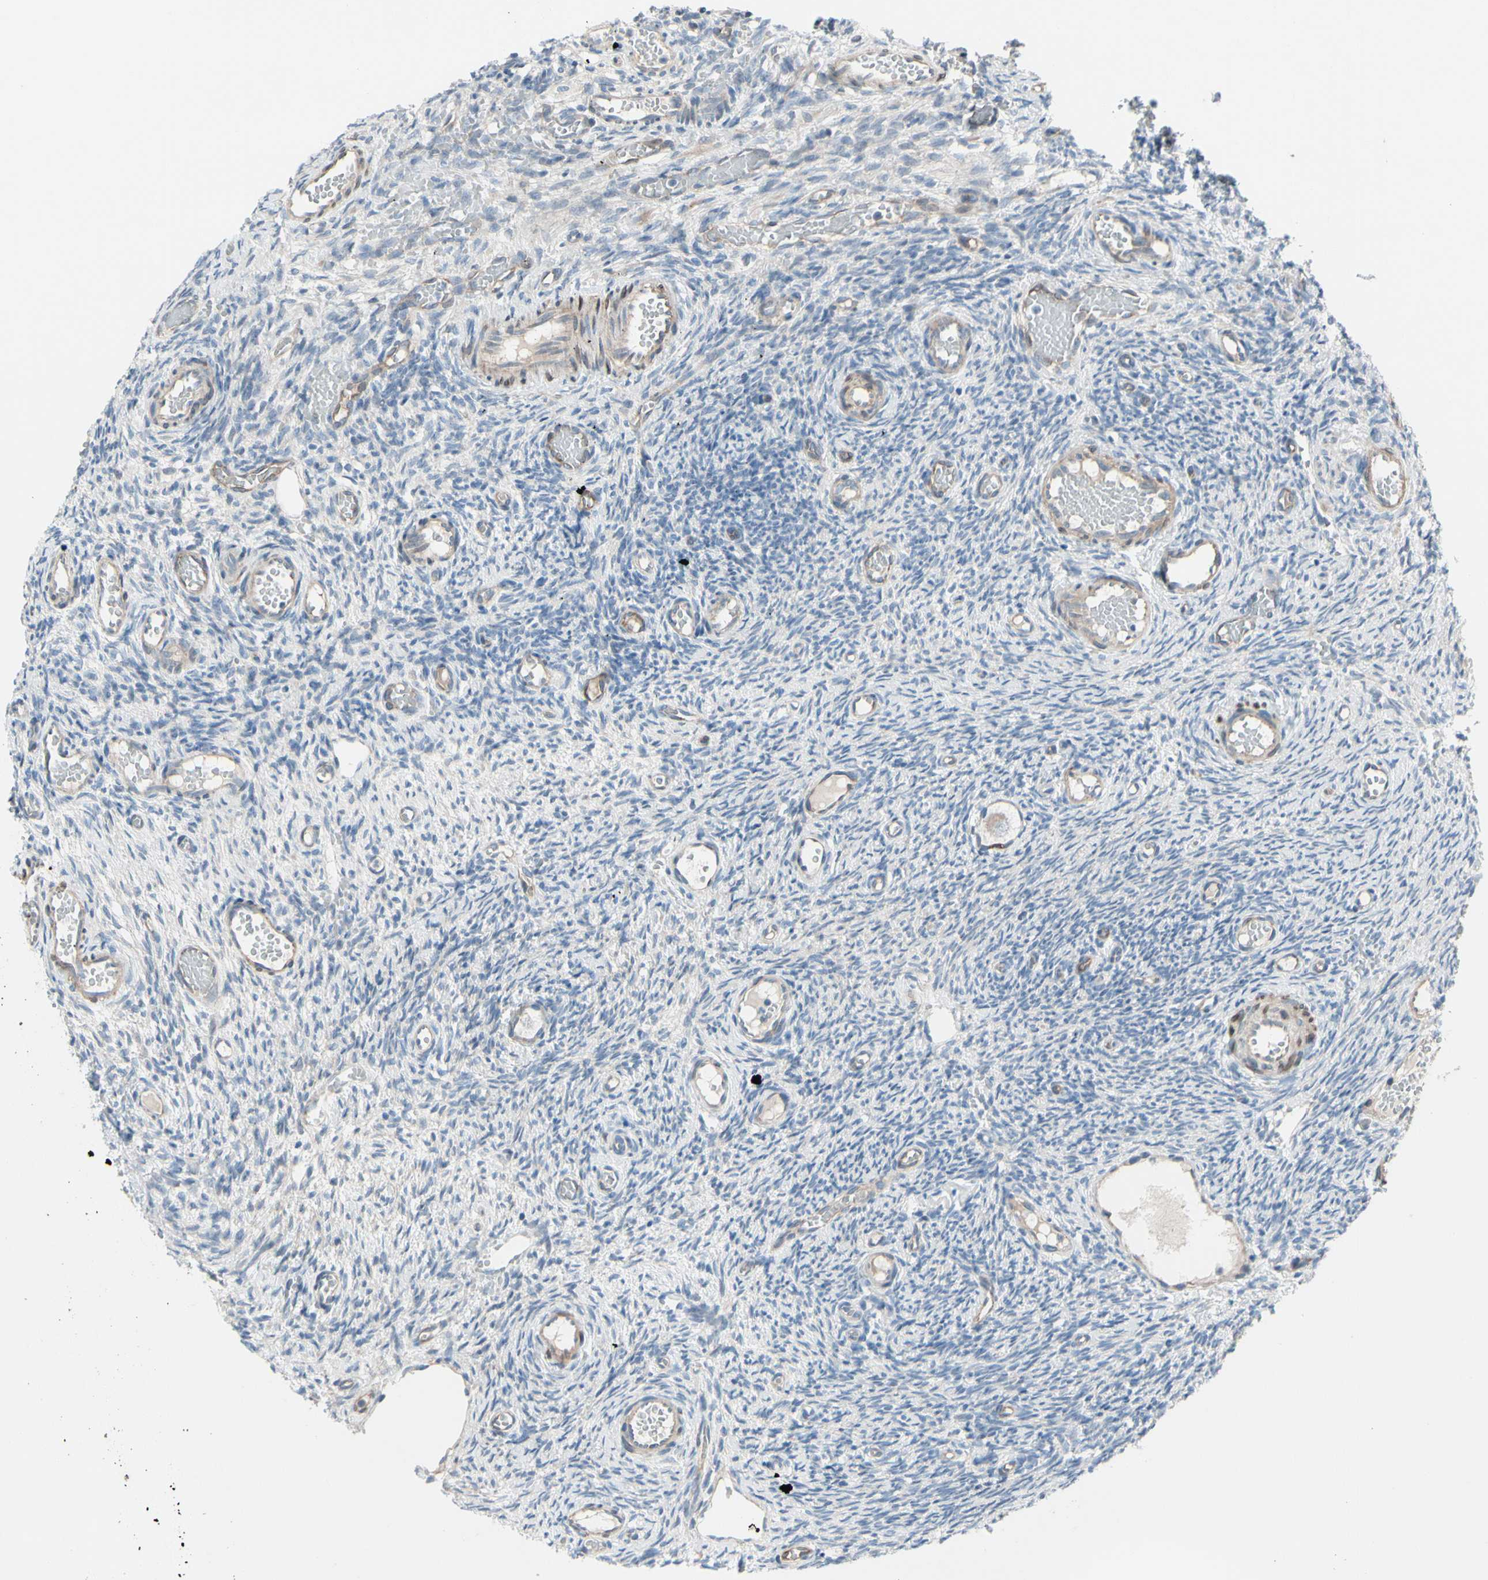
{"staining": {"intensity": "negative", "quantity": "none", "location": "none"}, "tissue": "ovary", "cell_type": "Follicle cells", "image_type": "normal", "snomed": [{"axis": "morphology", "description": "Normal tissue, NOS"}, {"axis": "topography", "description": "Ovary"}], "caption": "This is a histopathology image of IHC staining of unremarkable ovary, which shows no expression in follicle cells.", "gene": "MAP2", "patient": {"sex": "female", "age": 35}}